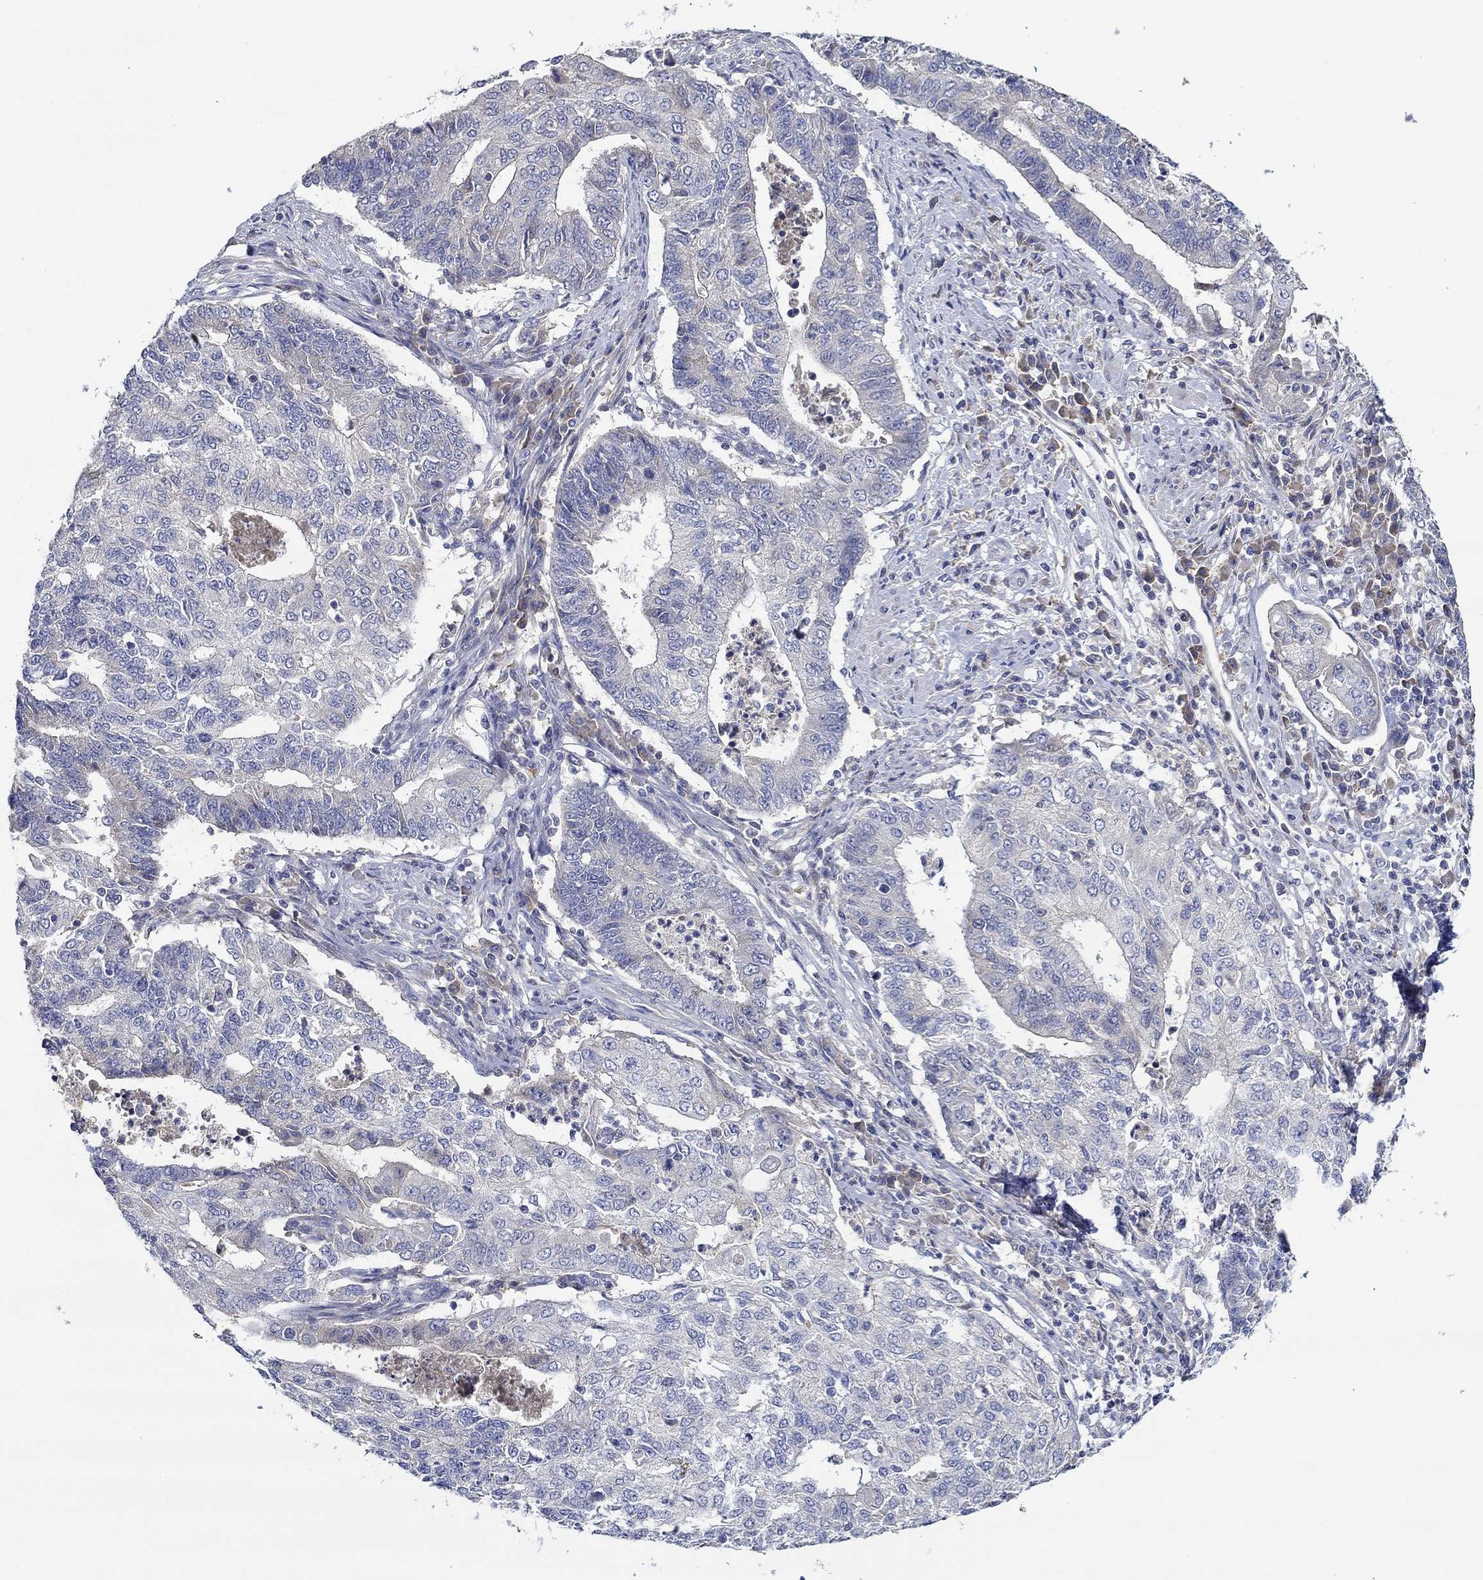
{"staining": {"intensity": "negative", "quantity": "none", "location": "none"}, "tissue": "endometrial cancer", "cell_type": "Tumor cells", "image_type": "cancer", "snomed": [{"axis": "morphology", "description": "Adenocarcinoma, NOS"}, {"axis": "topography", "description": "Uterus"}, {"axis": "topography", "description": "Endometrium"}], "caption": "DAB (3,3'-diaminobenzidine) immunohistochemical staining of endometrial cancer (adenocarcinoma) demonstrates no significant expression in tumor cells.", "gene": "CHIT1", "patient": {"sex": "female", "age": 54}}